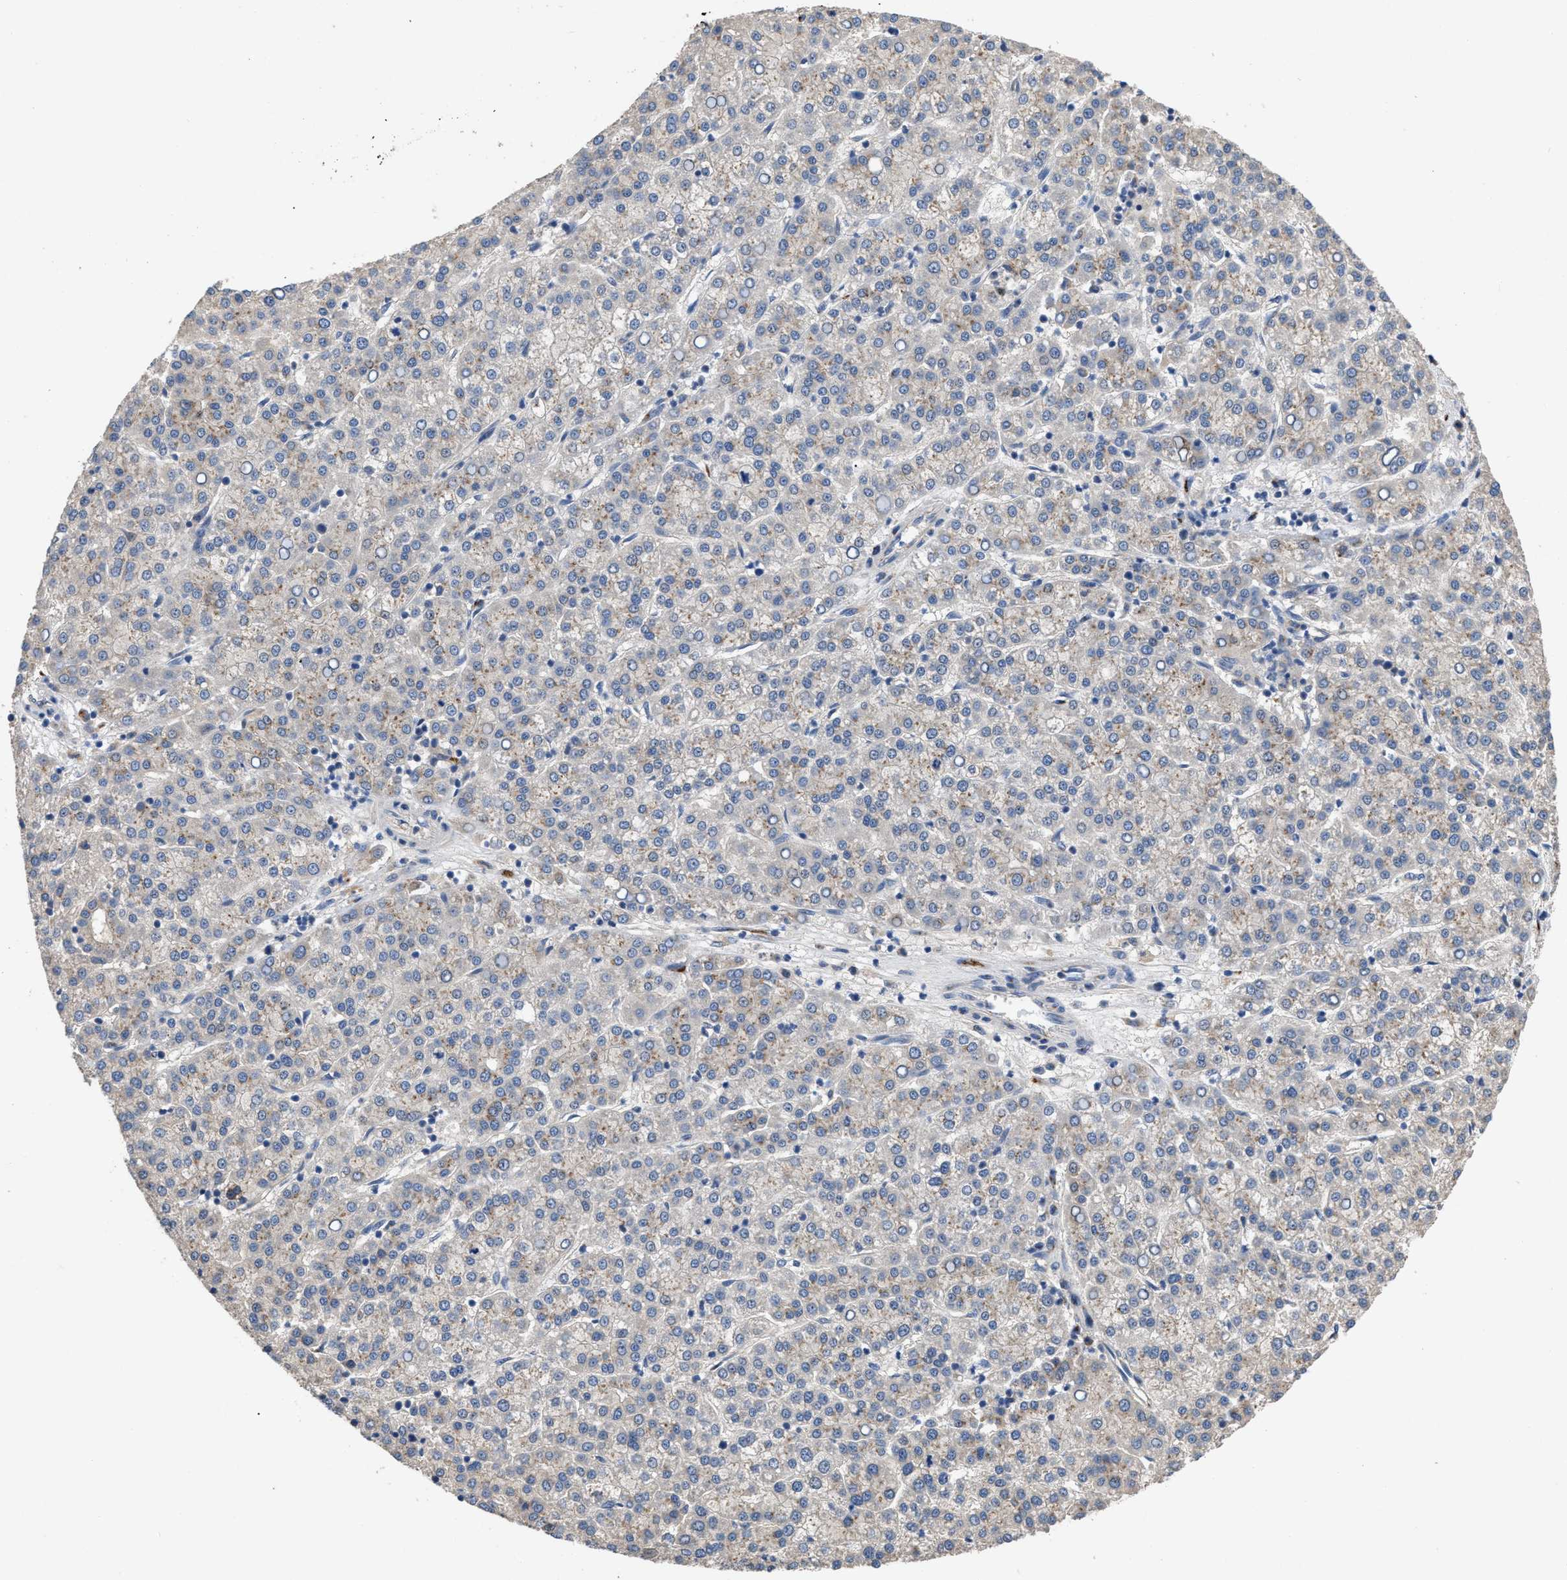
{"staining": {"intensity": "weak", "quantity": "<25%", "location": "cytoplasmic/membranous"}, "tissue": "liver cancer", "cell_type": "Tumor cells", "image_type": "cancer", "snomed": [{"axis": "morphology", "description": "Carcinoma, Hepatocellular, NOS"}, {"axis": "topography", "description": "Liver"}], "caption": "Immunohistochemical staining of liver hepatocellular carcinoma demonstrates no significant expression in tumor cells.", "gene": "SIK2", "patient": {"sex": "female", "age": 58}}